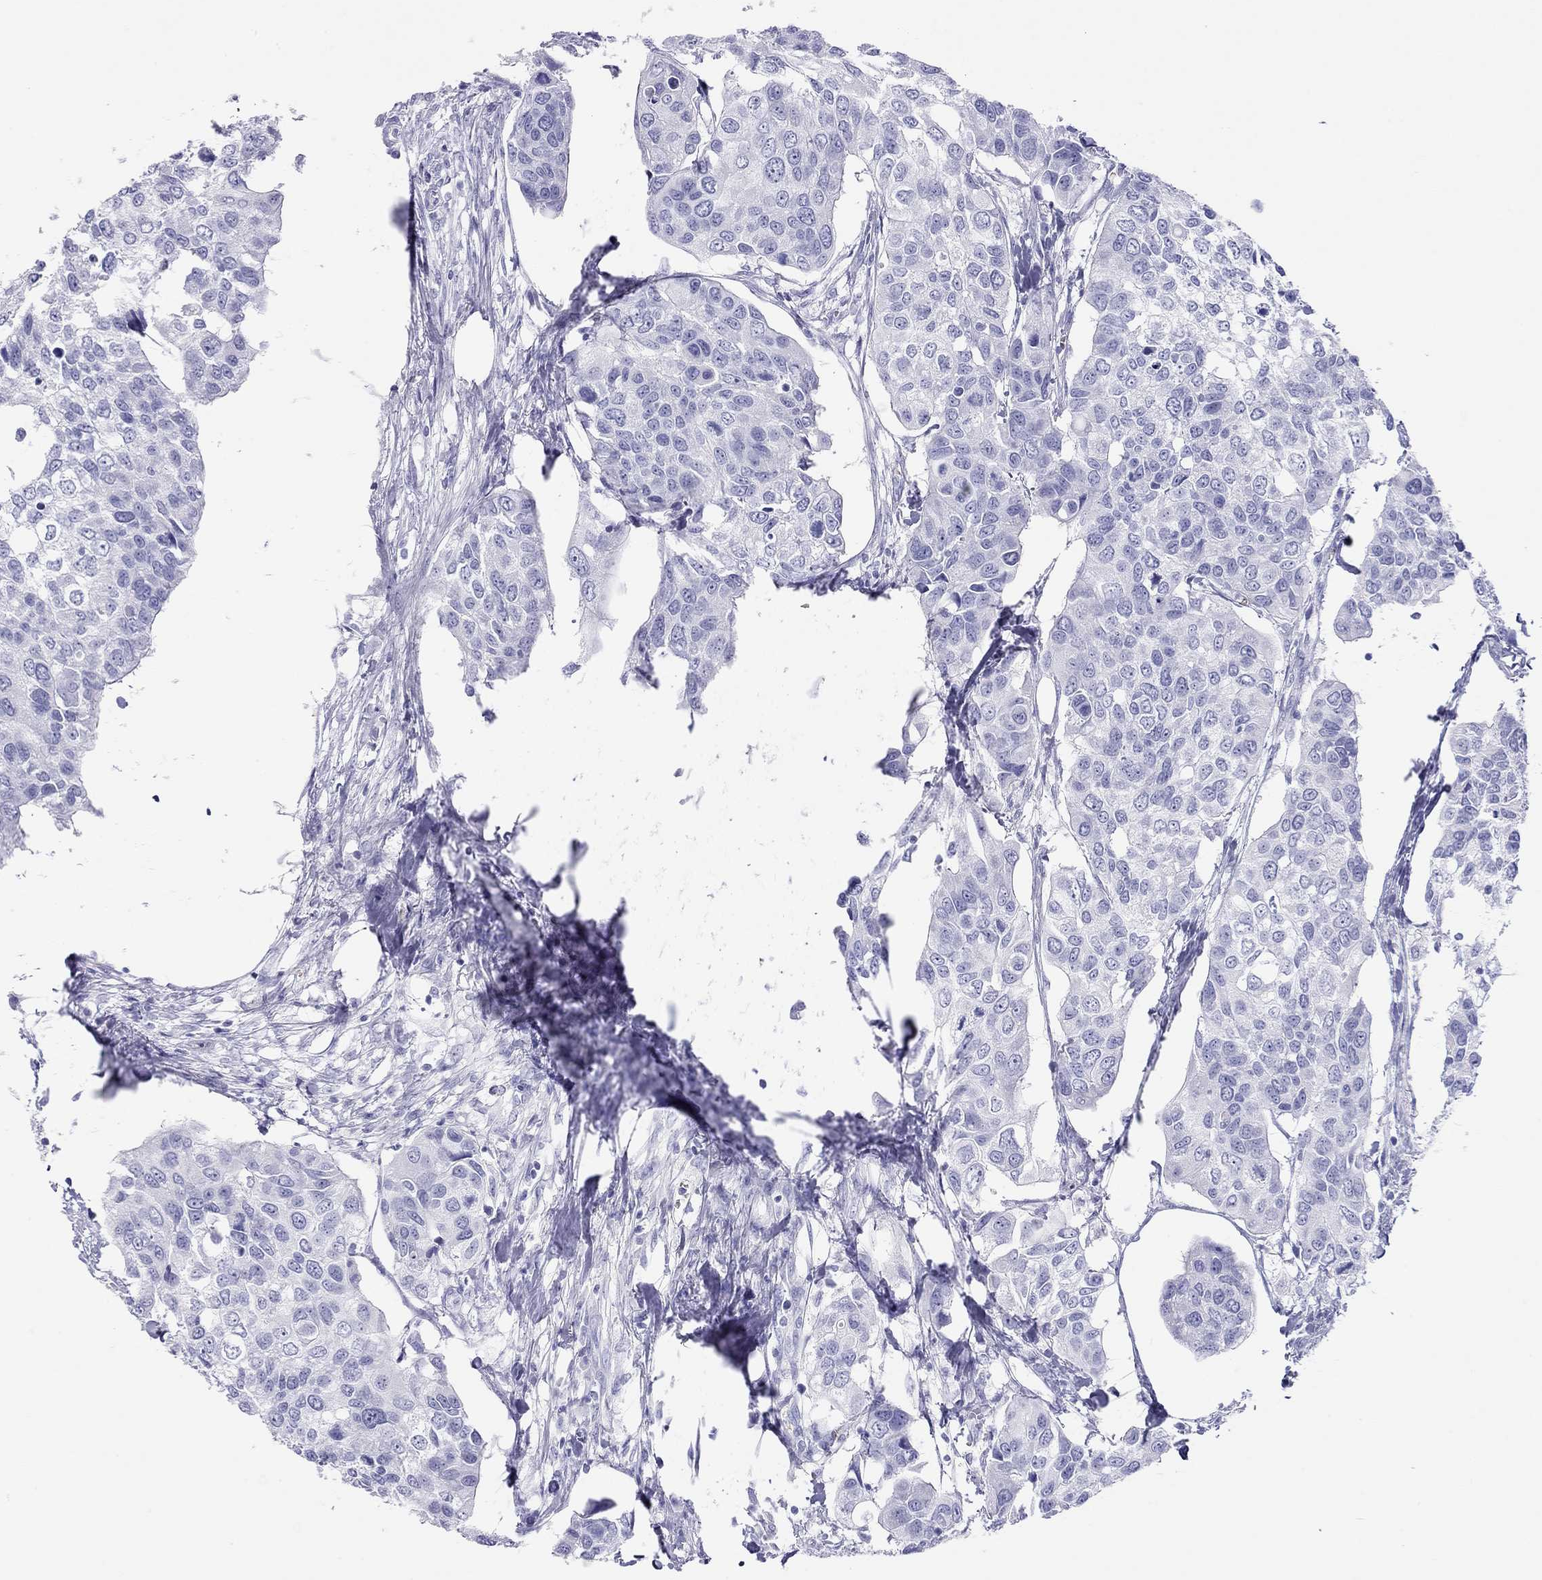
{"staining": {"intensity": "negative", "quantity": "none", "location": "none"}, "tissue": "urothelial cancer", "cell_type": "Tumor cells", "image_type": "cancer", "snomed": [{"axis": "morphology", "description": "Urothelial carcinoma, High grade"}, {"axis": "topography", "description": "Urinary bladder"}], "caption": "DAB immunohistochemical staining of human urothelial cancer reveals no significant expression in tumor cells.", "gene": "PTPRN", "patient": {"sex": "male", "age": 60}}